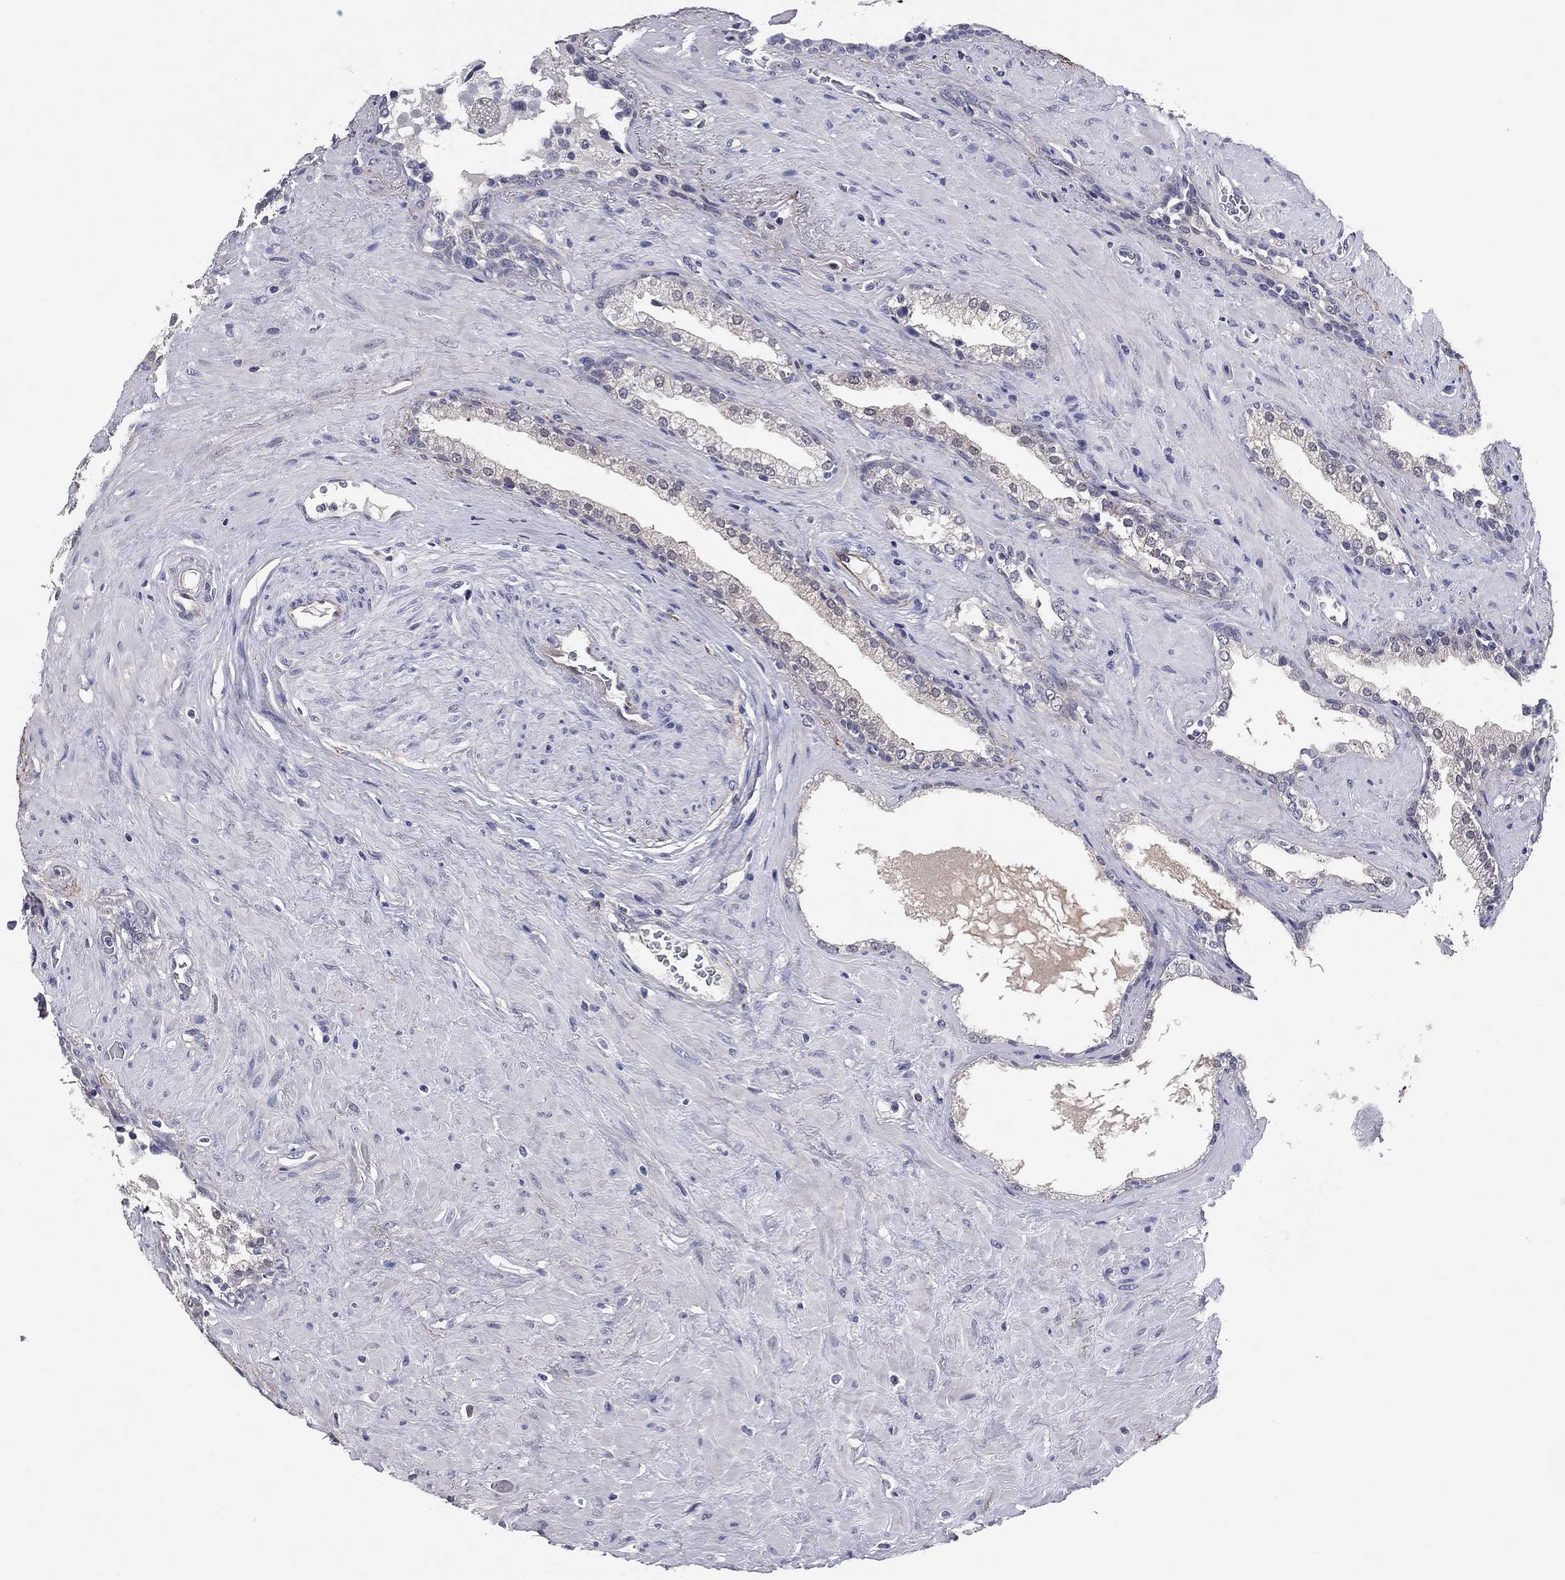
{"staining": {"intensity": "negative", "quantity": "none", "location": "none"}, "tissue": "prostate", "cell_type": "Glandular cells", "image_type": "normal", "snomed": [{"axis": "morphology", "description": "Normal tissue, NOS"}, {"axis": "topography", "description": "Prostate"}], "caption": "Photomicrograph shows no significant protein staining in glandular cells of unremarkable prostate. (DAB (3,3'-diaminobenzidine) immunohistochemistry (IHC), high magnification).", "gene": "REXO5", "patient": {"sex": "male", "age": 63}}